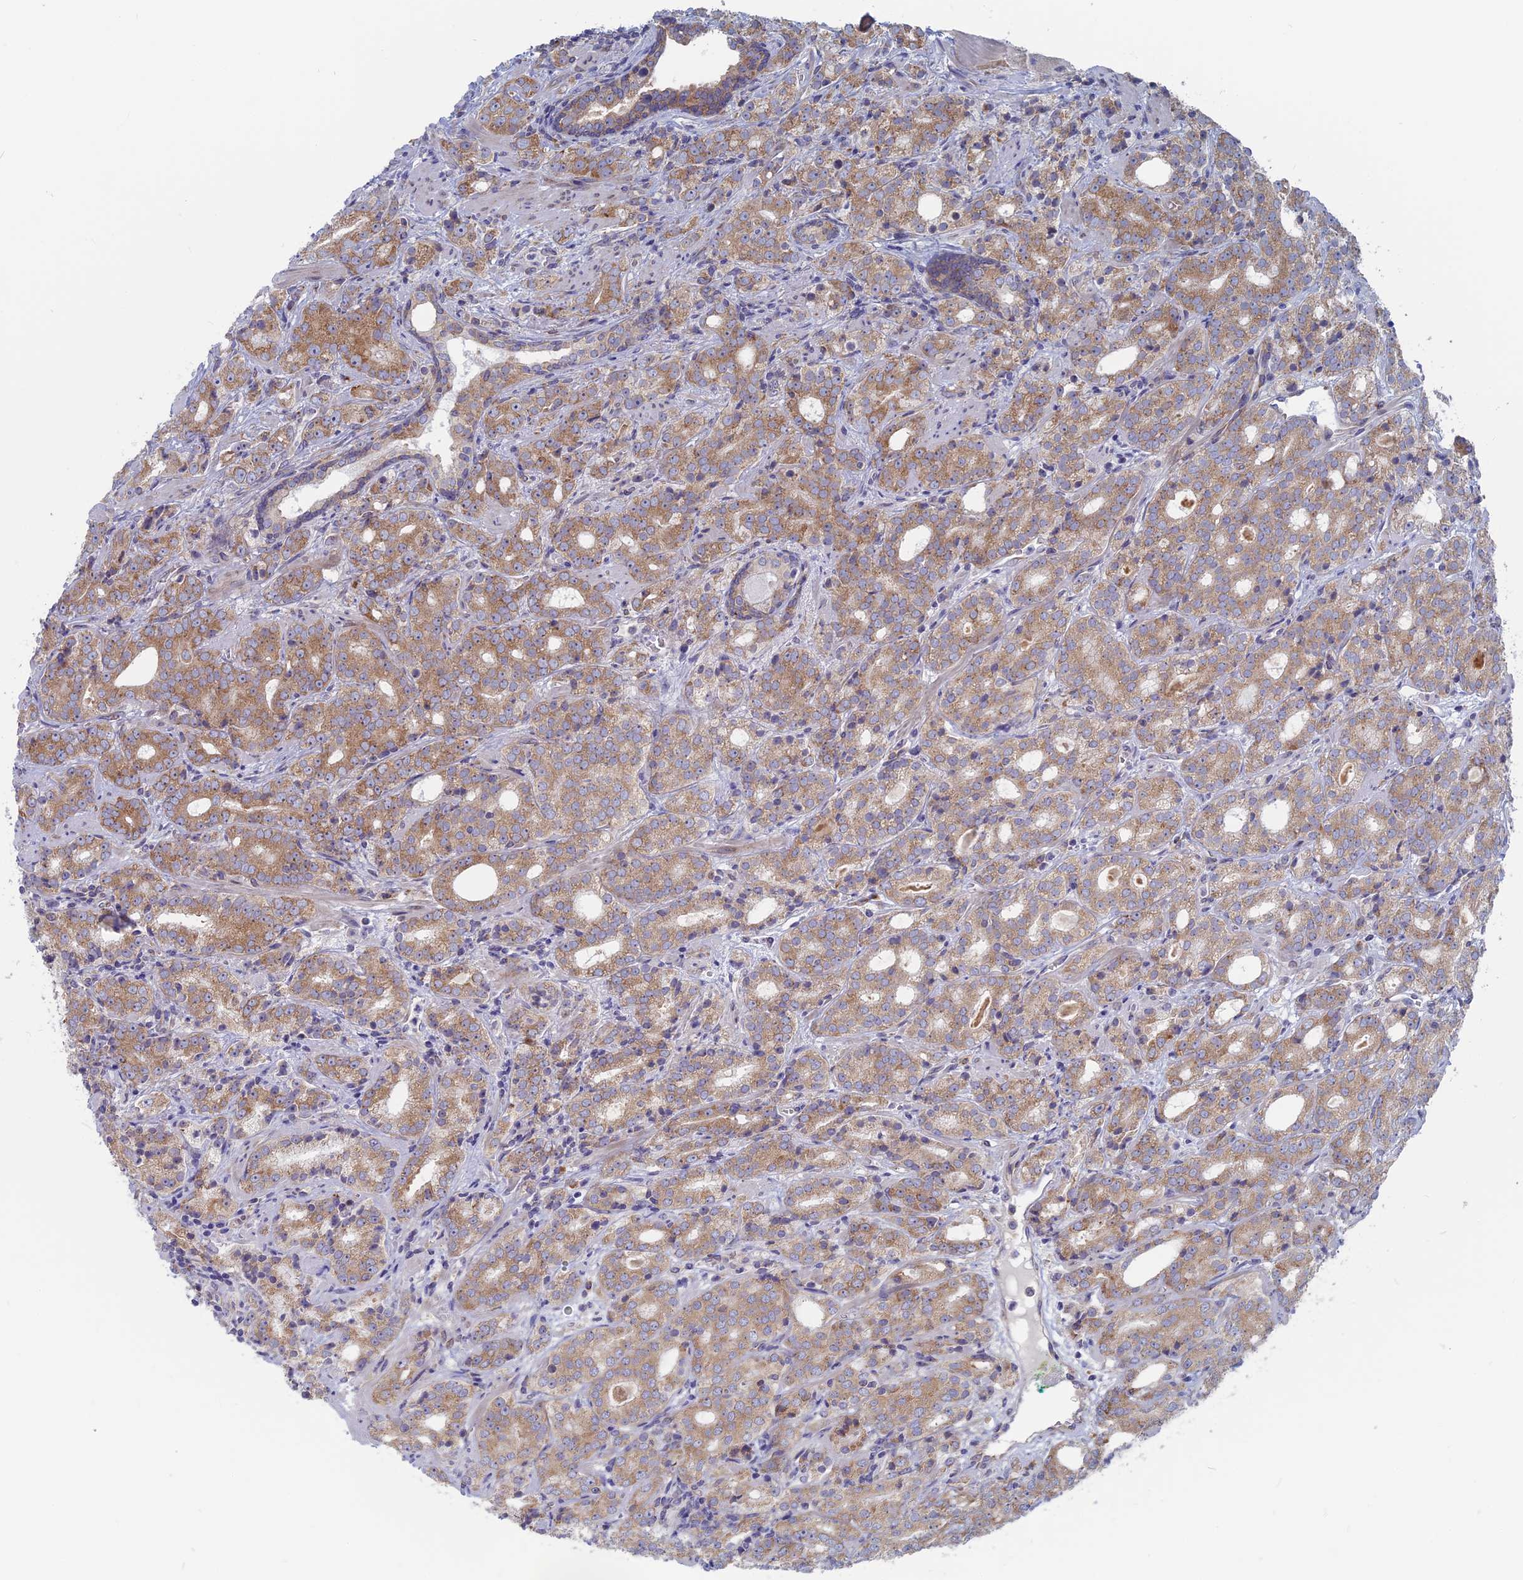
{"staining": {"intensity": "moderate", "quantity": ">75%", "location": "cytoplasmic/membranous"}, "tissue": "prostate cancer", "cell_type": "Tumor cells", "image_type": "cancer", "snomed": [{"axis": "morphology", "description": "Adenocarcinoma, High grade"}, {"axis": "topography", "description": "Prostate"}], "caption": "An immunohistochemistry histopathology image of neoplastic tissue is shown. Protein staining in brown labels moderate cytoplasmic/membranous positivity in prostate adenocarcinoma (high-grade) within tumor cells. (Brightfield microscopy of DAB IHC at high magnification).", "gene": "TBC1D30", "patient": {"sex": "male", "age": 64}}